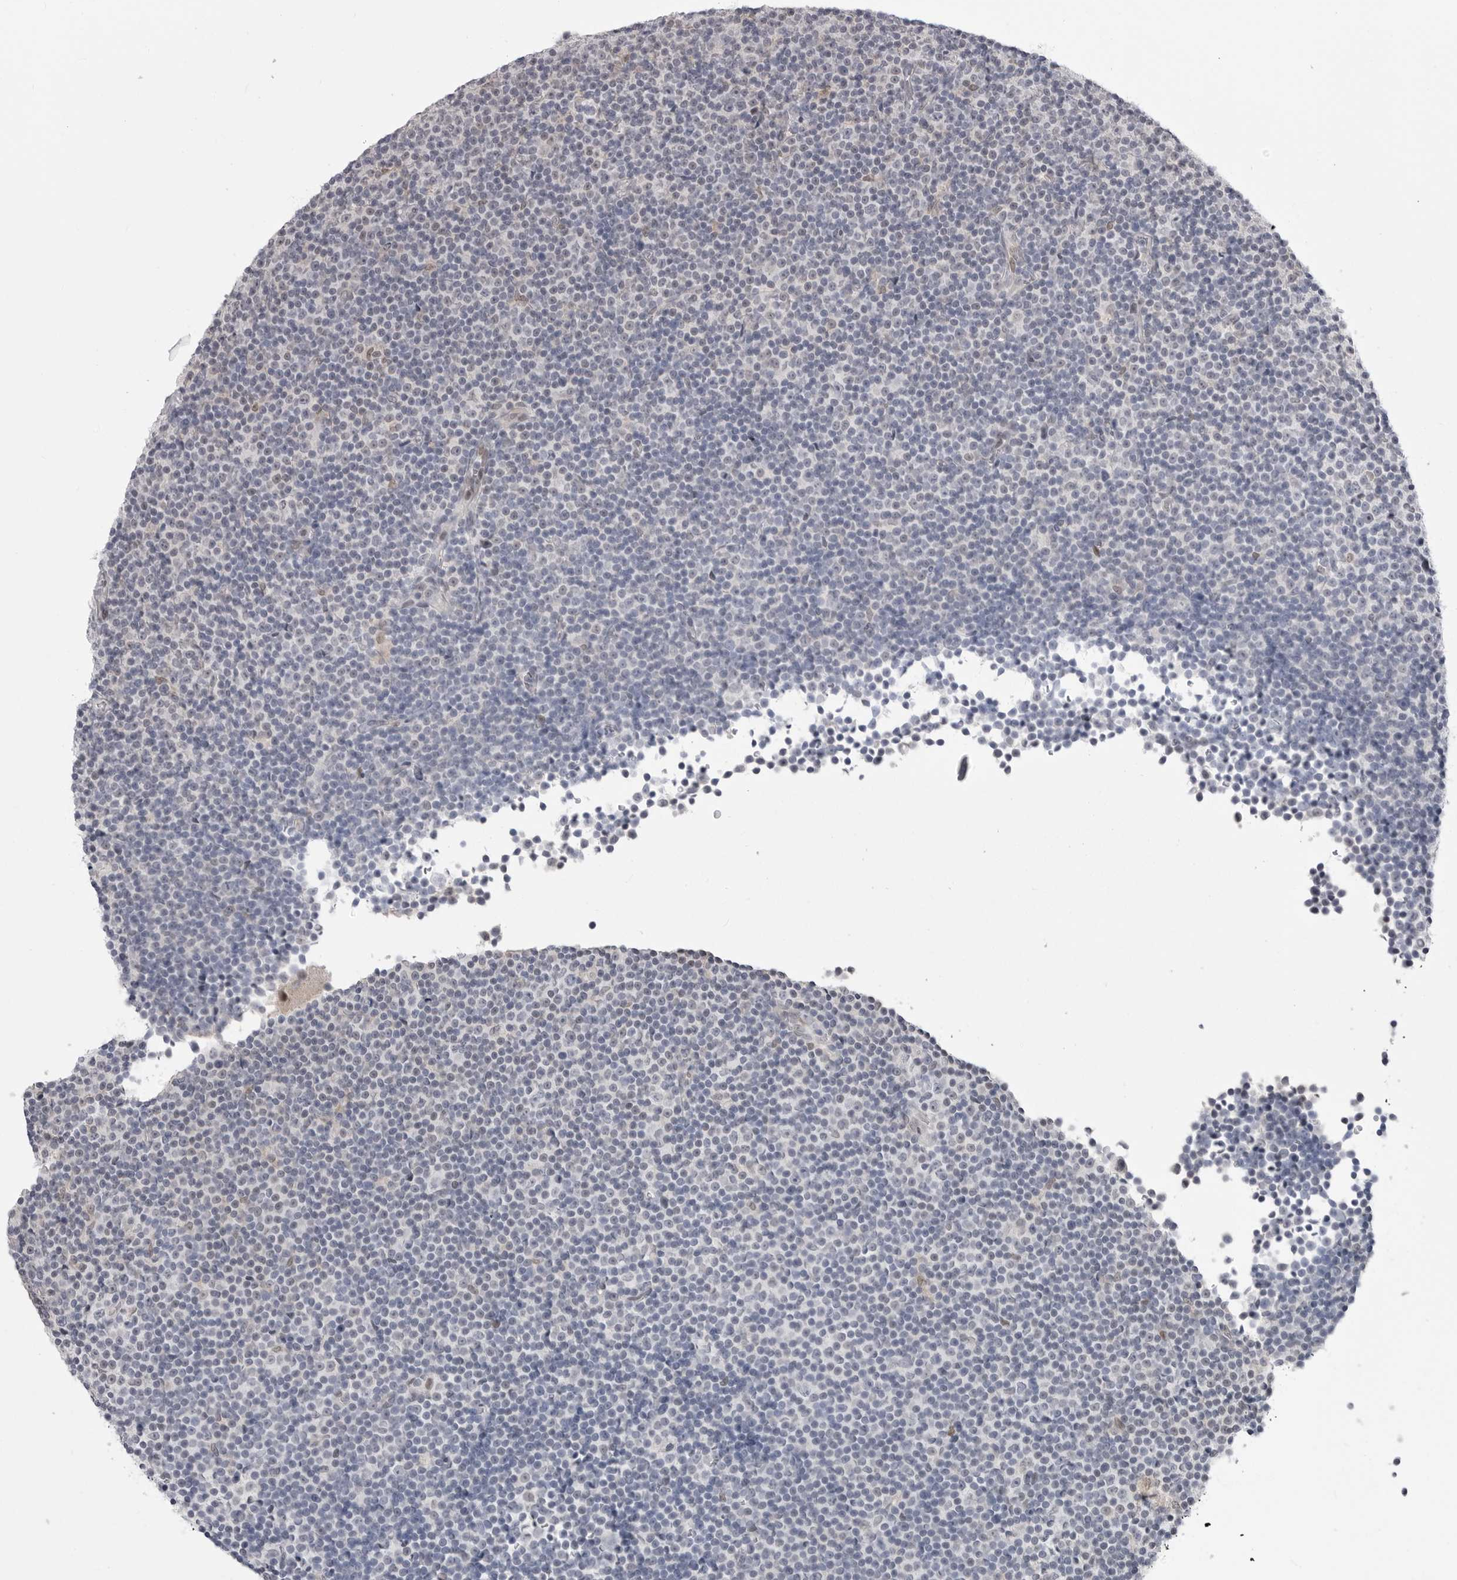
{"staining": {"intensity": "negative", "quantity": "none", "location": "none"}, "tissue": "lymphoma", "cell_type": "Tumor cells", "image_type": "cancer", "snomed": [{"axis": "morphology", "description": "Malignant lymphoma, non-Hodgkin's type, Low grade"}, {"axis": "topography", "description": "Lymph node"}], "caption": "The micrograph reveals no significant positivity in tumor cells of malignant lymphoma, non-Hodgkin's type (low-grade).", "gene": "PNPO", "patient": {"sex": "female", "age": 67}}